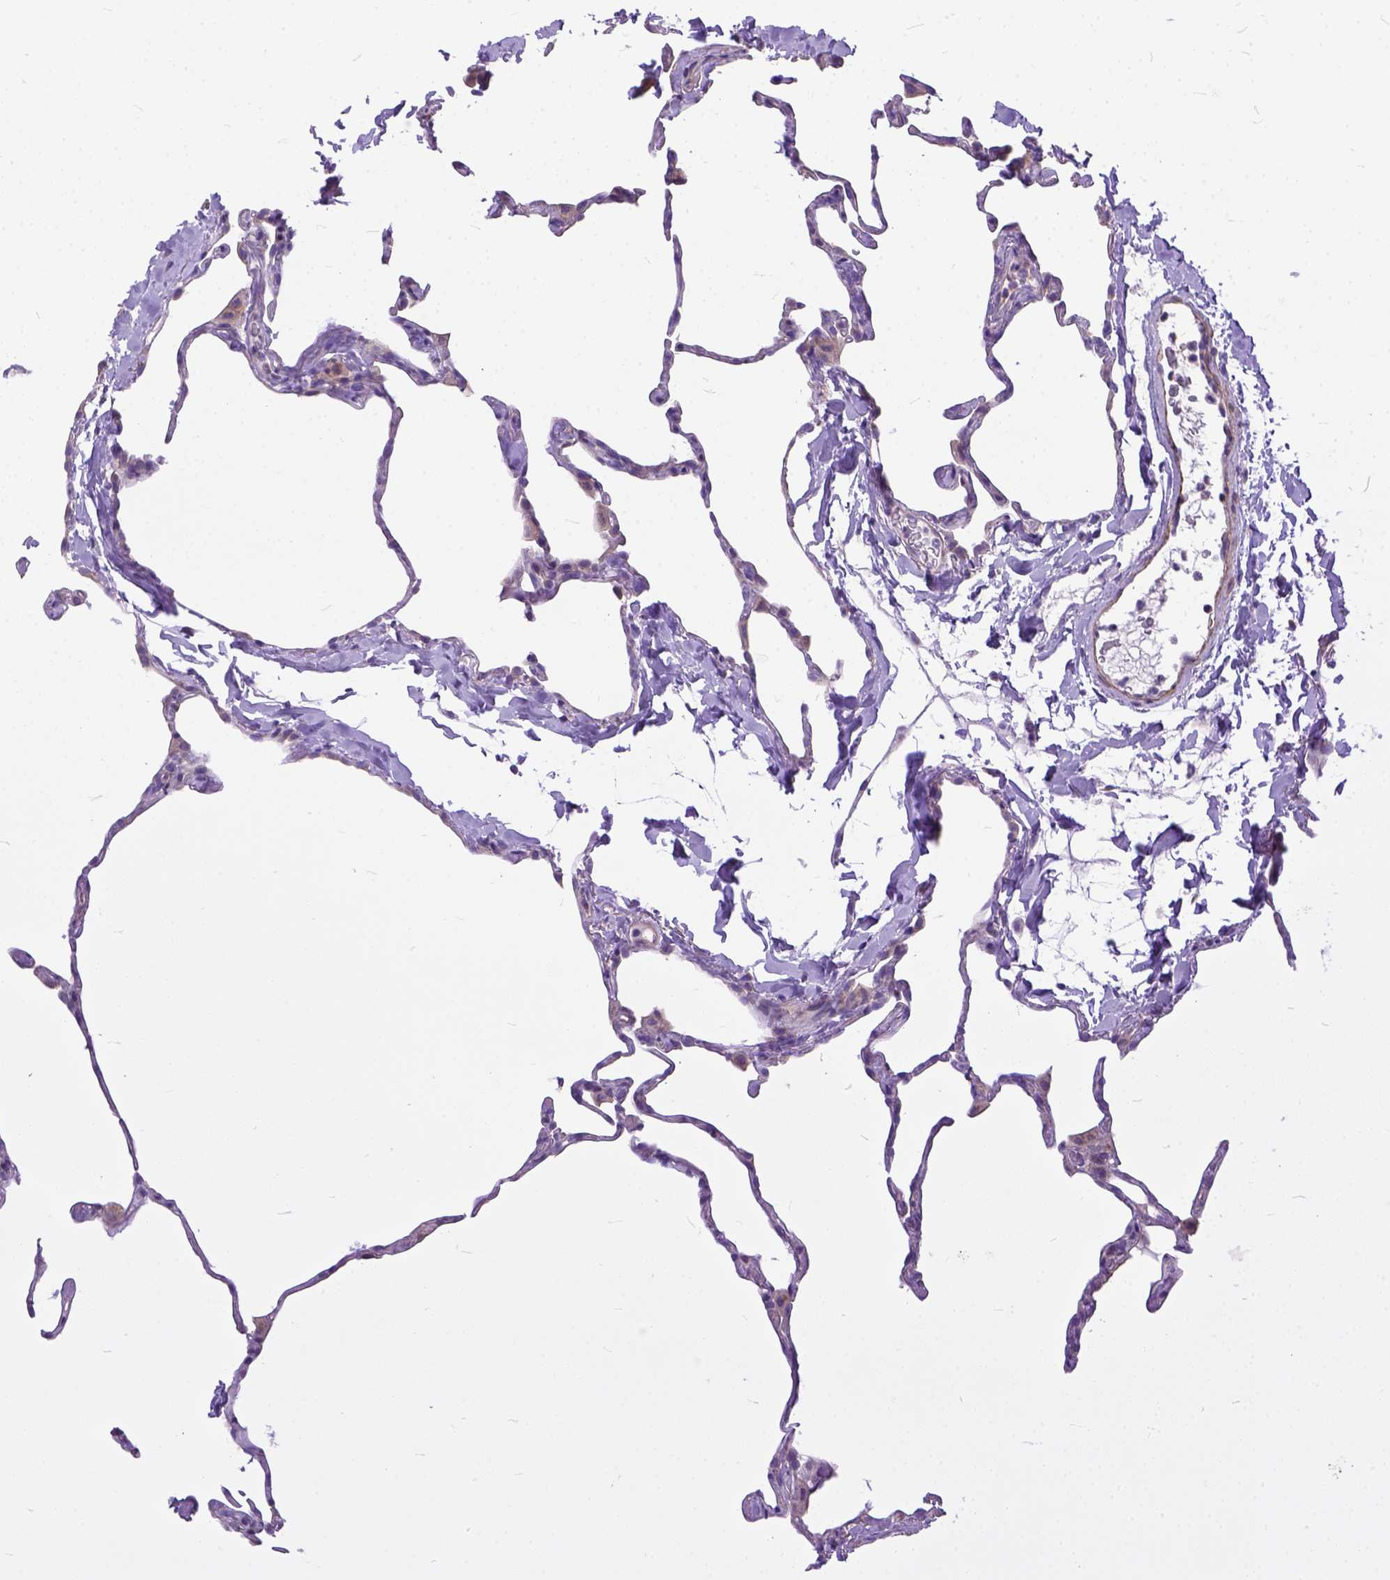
{"staining": {"intensity": "weak", "quantity": "<25%", "location": "cytoplasmic/membranous"}, "tissue": "lung", "cell_type": "Alveolar cells", "image_type": "normal", "snomed": [{"axis": "morphology", "description": "Normal tissue, NOS"}, {"axis": "topography", "description": "Lung"}], "caption": "The immunohistochemistry (IHC) micrograph has no significant staining in alveolar cells of lung.", "gene": "BANF2", "patient": {"sex": "male", "age": 65}}